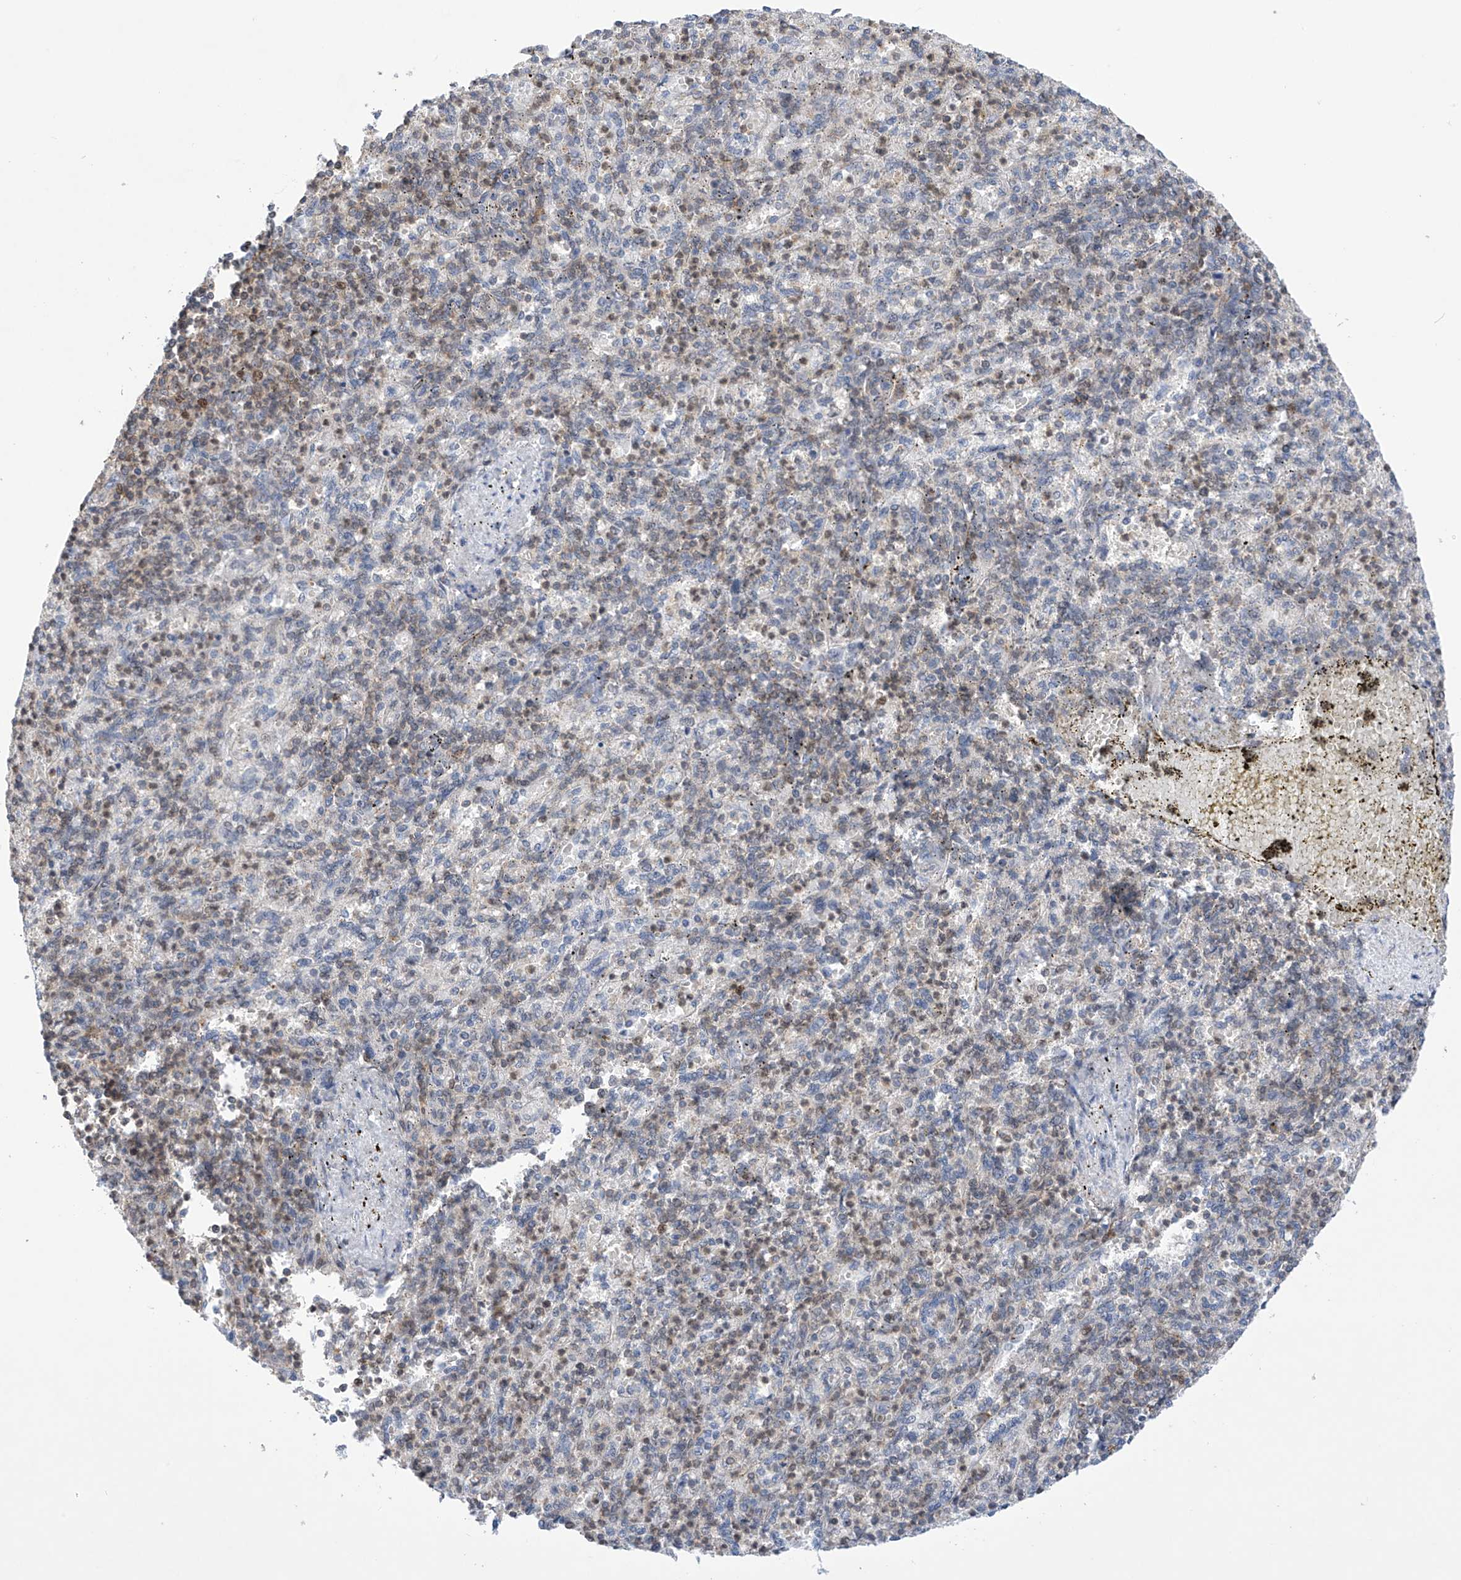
{"staining": {"intensity": "moderate", "quantity": "25%-75%", "location": "cytoplasmic/membranous"}, "tissue": "spleen", "cell_type": "Cells in red pulp", "image_type": "normal", "snomed": [{"axis": "morphology", "description": "Normal tissue, NOS"}, {"axis": "topography", "description": "Spleen"}], "caption": "Protein analysis of normal spleen shows moderate cytoplasmic/membranous positivity in about 25%-75% of cells in red pulp. (IHC, brightfield microscopy, high magnification).", "gene": "MSL3", "patient": {"sex": "female", "age": 74}}